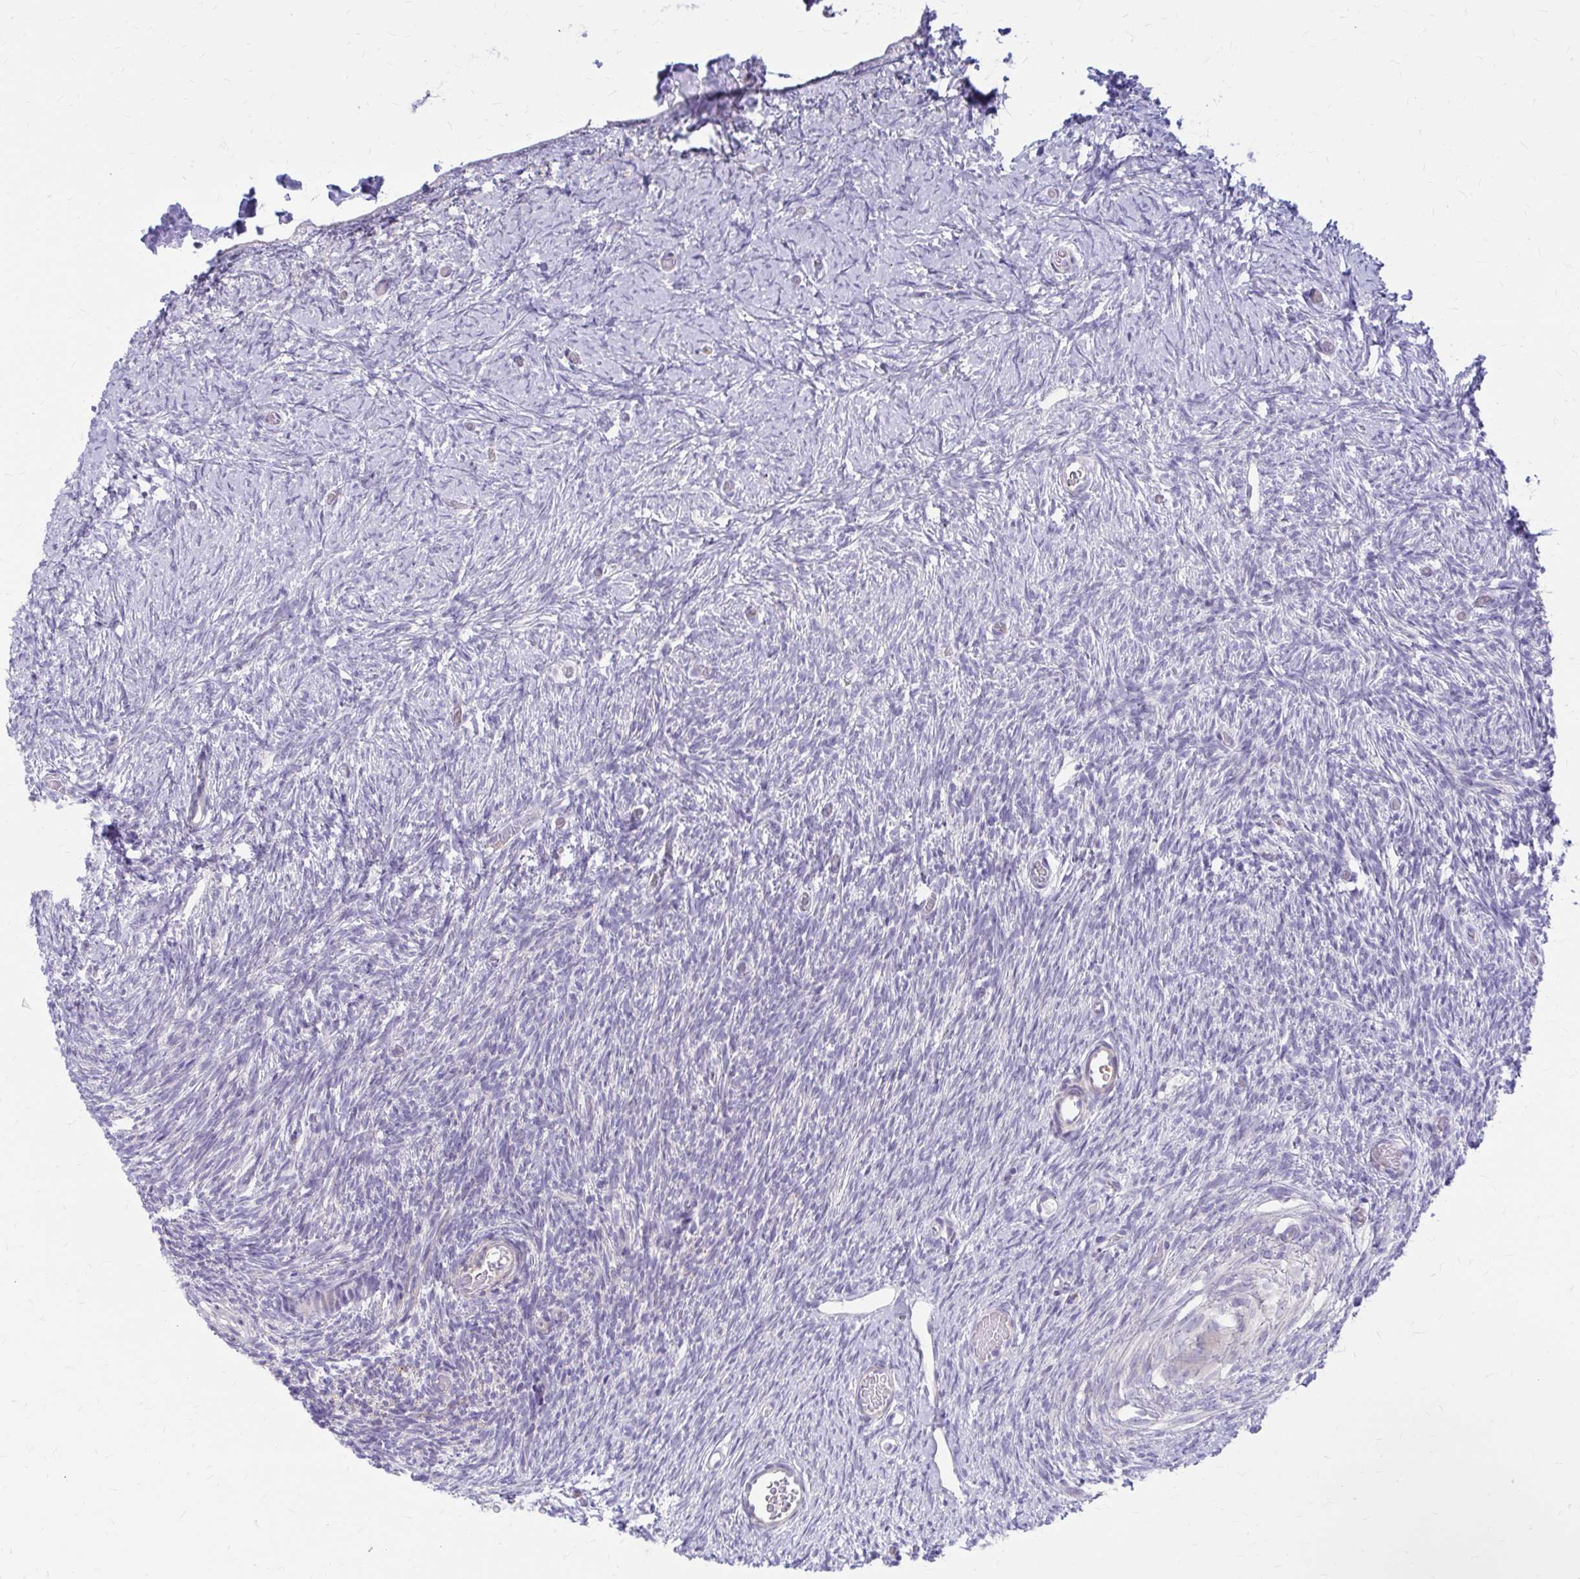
{"staining": {"intensity": "negative", "quantity": "none", "location": "none"}, "tissue": "ovary", "cell_type": "Follicle cells", "image_type": "normal", "snomed": [{"axis": "morphology", "description": "Normal tissue, NOS"}, {"axis": "topography", "description": "Ovary"}], "caption": "Immunohistochemistry photomicrograph of unremarkable human ovary stained for a protein (brown), which demonstrates no staining in follicle cells. (Brightfield microscopy of DAB immunohistochemistry at high magnification).", "gene": "GLYATL2", "patient": {"sex": "female", "age": 39}}